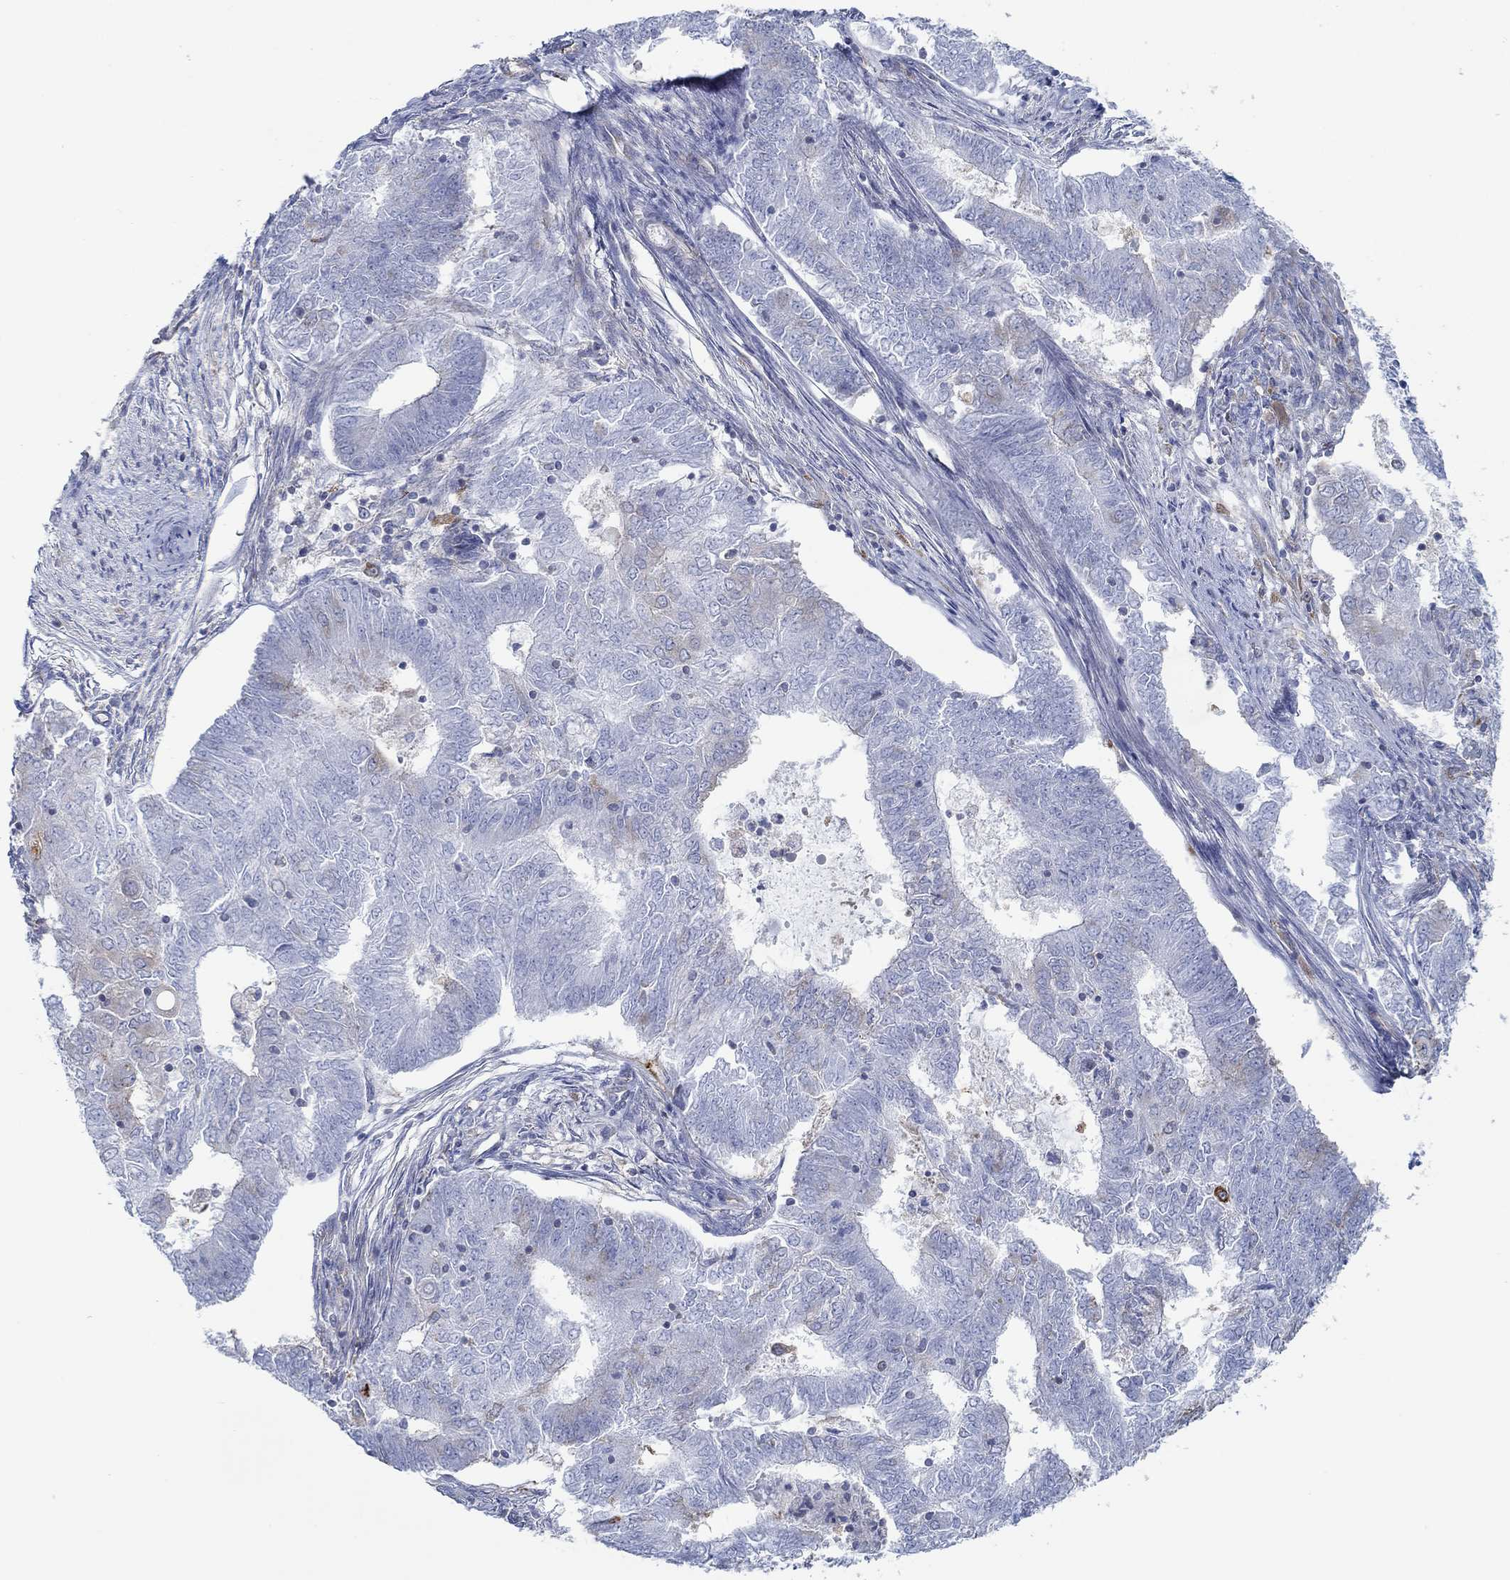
{"staining": {"intensity": "negative", "quantity": "none", "location": "none"}, "tissue": "endometrial cancer", "cell_type": "Tumor cells", "image_type": "cancer", "snomed": [{"axis": "morphology", "description": "Adenocarcinoma, NOS"}, {"axis": "topography", "description": "Endometrium"}], "caption": "Immunohistochemical staining of human endometrial adenocarcinoma demonstrates no significant positivity in tumor cells. (DAB (3,3'-diaminobenzidine) IHC visualized using brightfield microscopy, high magnification).", "gene": "SPAG9", "patient": {"sex": "female", "age": 62}}